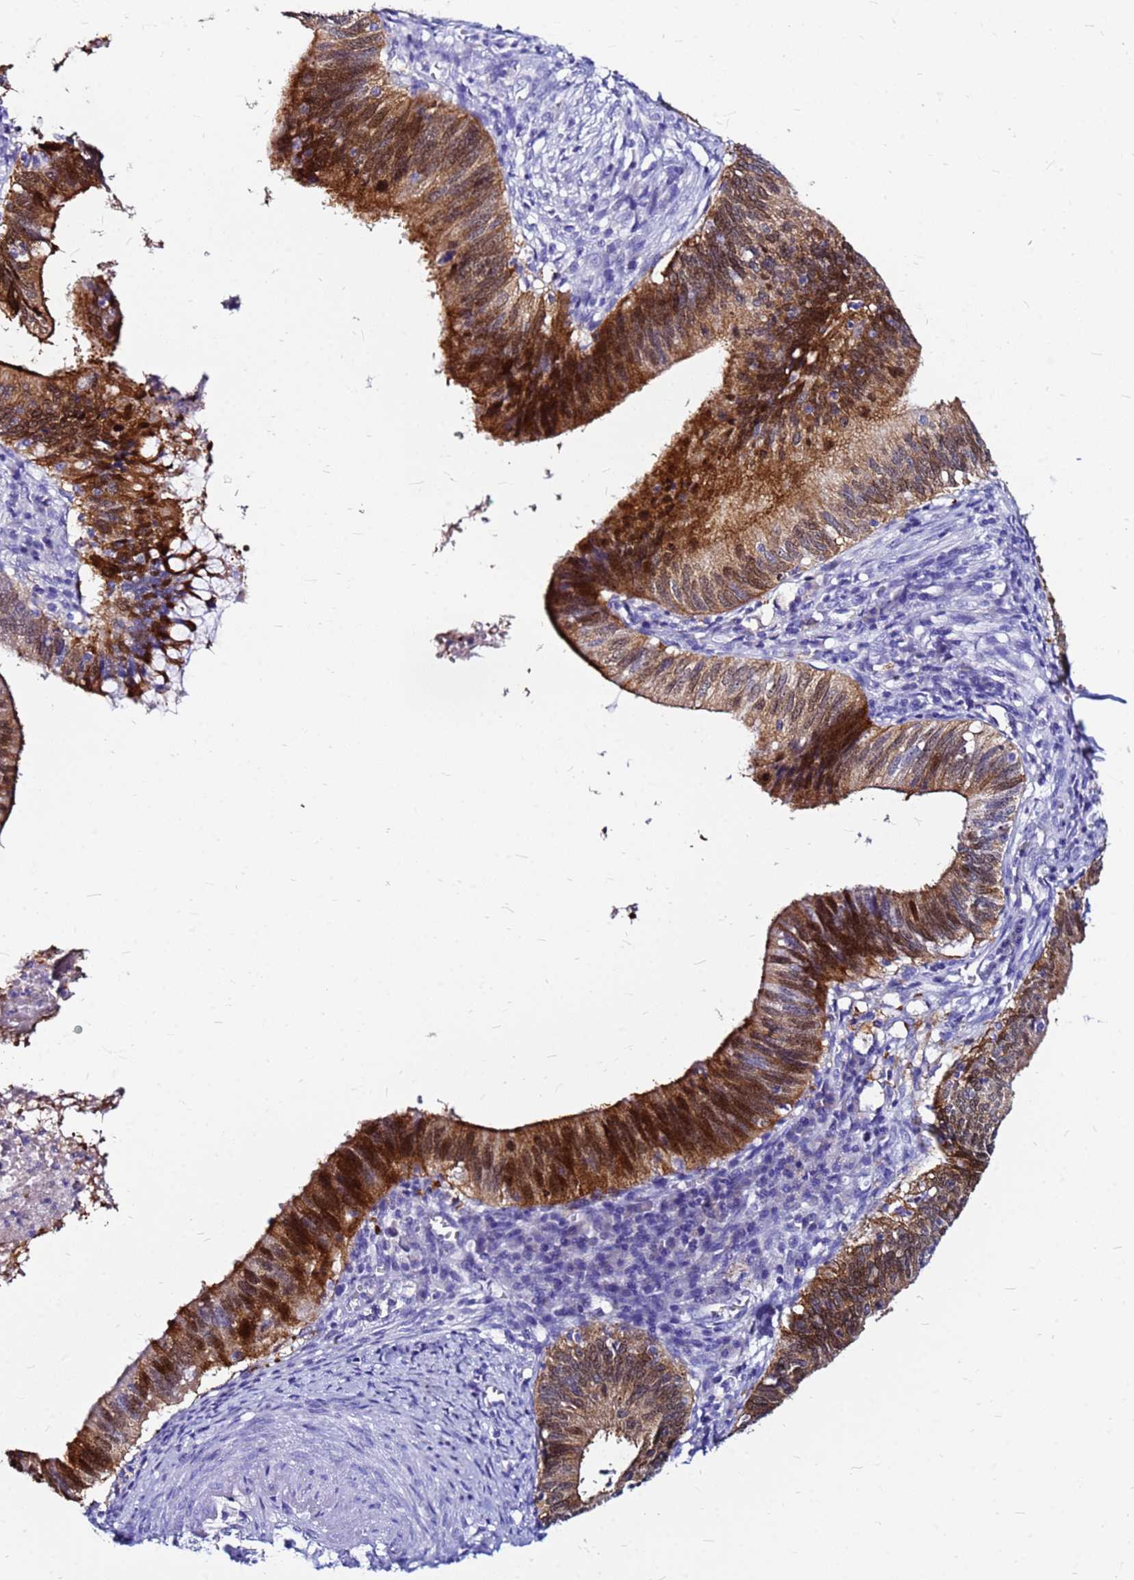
{"staining": {"intensity": "strong", "quantity": ">75%", "location": "cytoplasmic/membranous"}, "tissue": "cervical cancer", "cell_type": "Tumor cells", "image_type": "cancer", "snomed": [{"axis": "morphology", "description": "Adenocarcinoma, NOS"}, {"axis": "topography", "description": "Cervix"}], "caption": "Immunohistochemistry (IHC) (DAB (3,3'-diaminobenzidine)) staining of cervical cancer reveals strong cytoplasmic/membranous protein positivity in approximately >75% of tumor cells.", "gene": "PPP1R14C", "patient": {"sex": "female", "age": 42}}